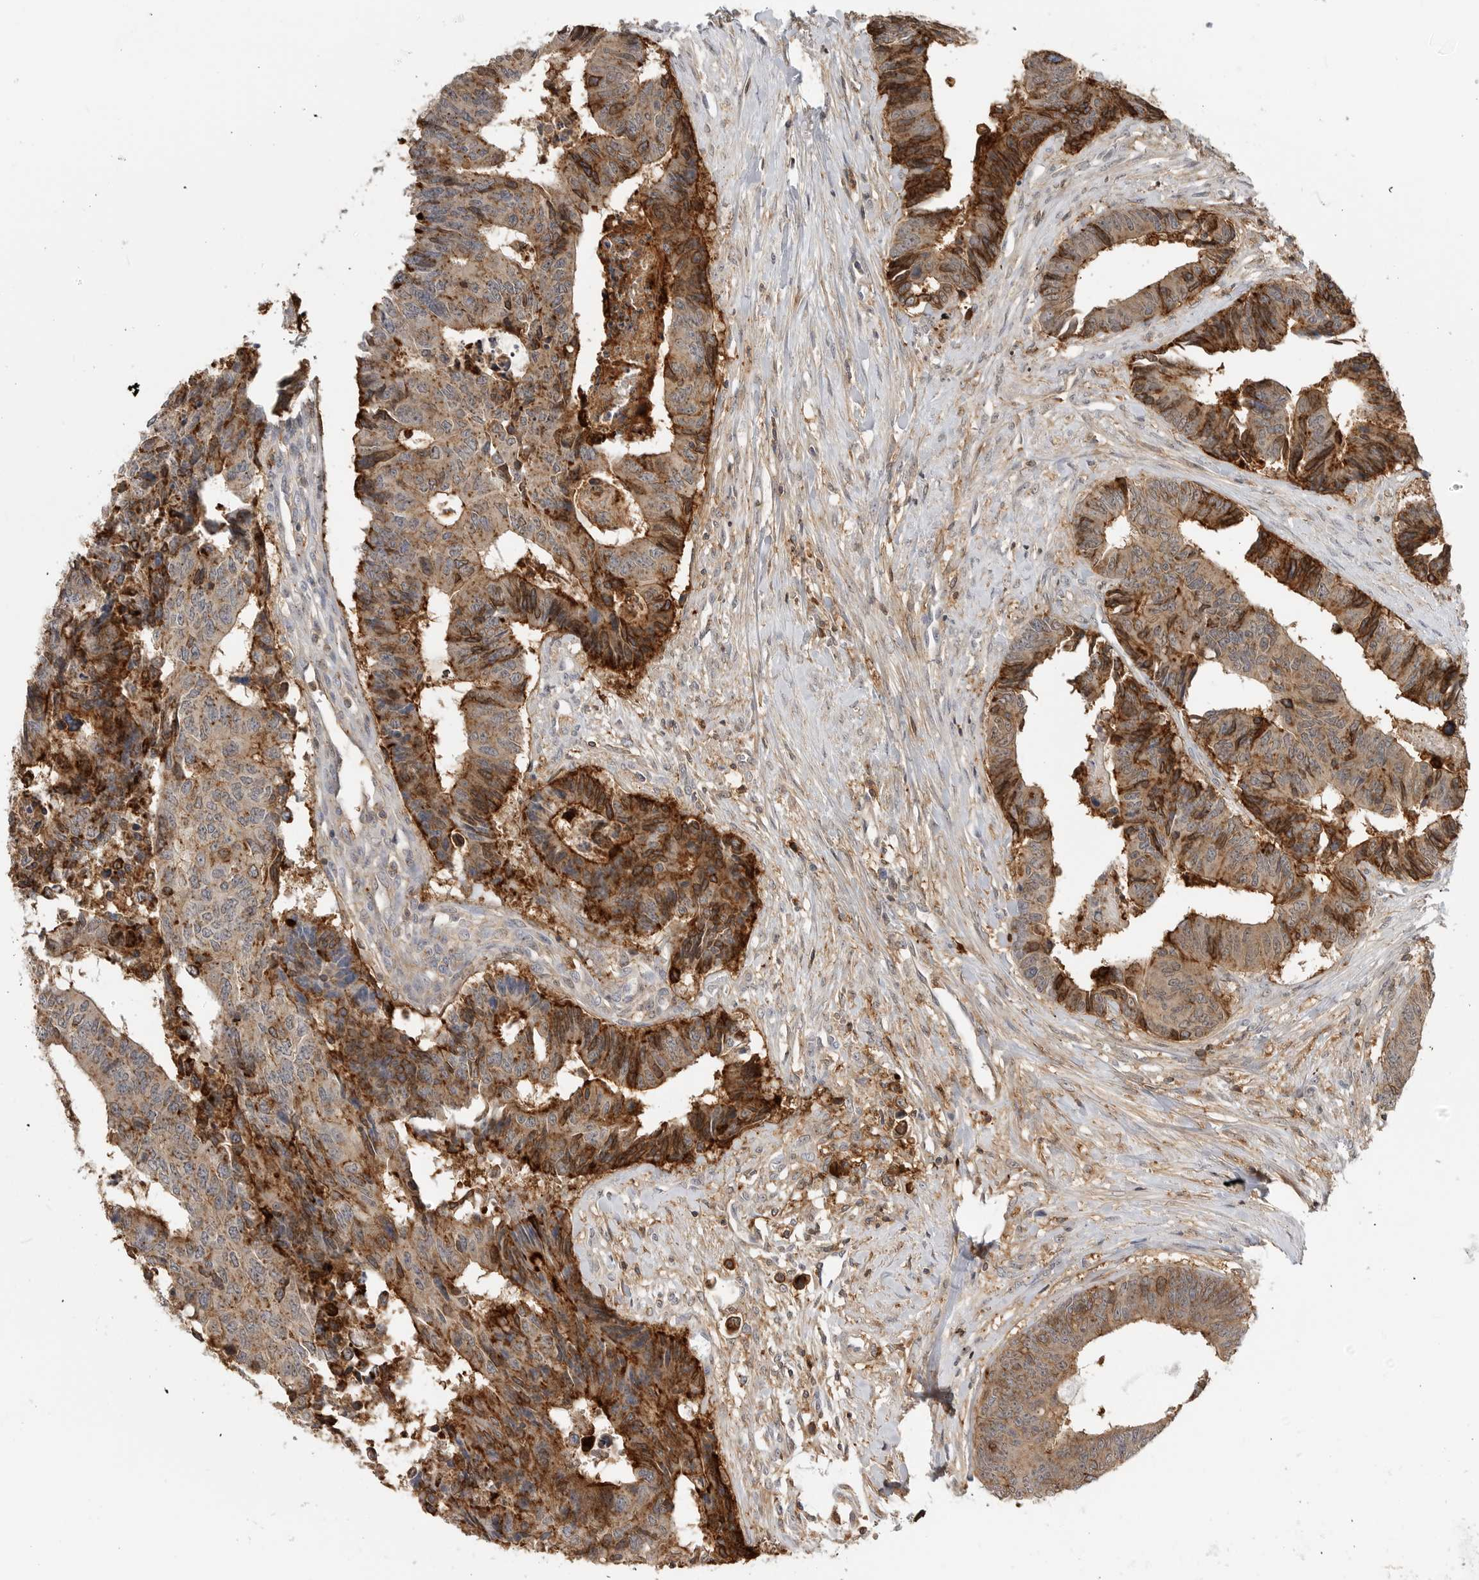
{"staining": {"intensity": "strong", "quantity": ">75%", "location": "cytoplasmic/membranous"}, "tissue": "colorectal cancer", "cell_type": "Tumor cells", "image_type": "cancer", "snomed": [{"axis": "morphology", "description": "Adenocarcinoma, NOS"}, {"axis": "topography", "description": "Rectum"}], "caption": "Colorectal adenocarcinoma stained for a protein (brown) reveals strong cytoplasmic/membranous positive expression in approximately >75% of tumor cells.", "gene": "ANXA11", "patient": {"sex": "male", "age": 84}}